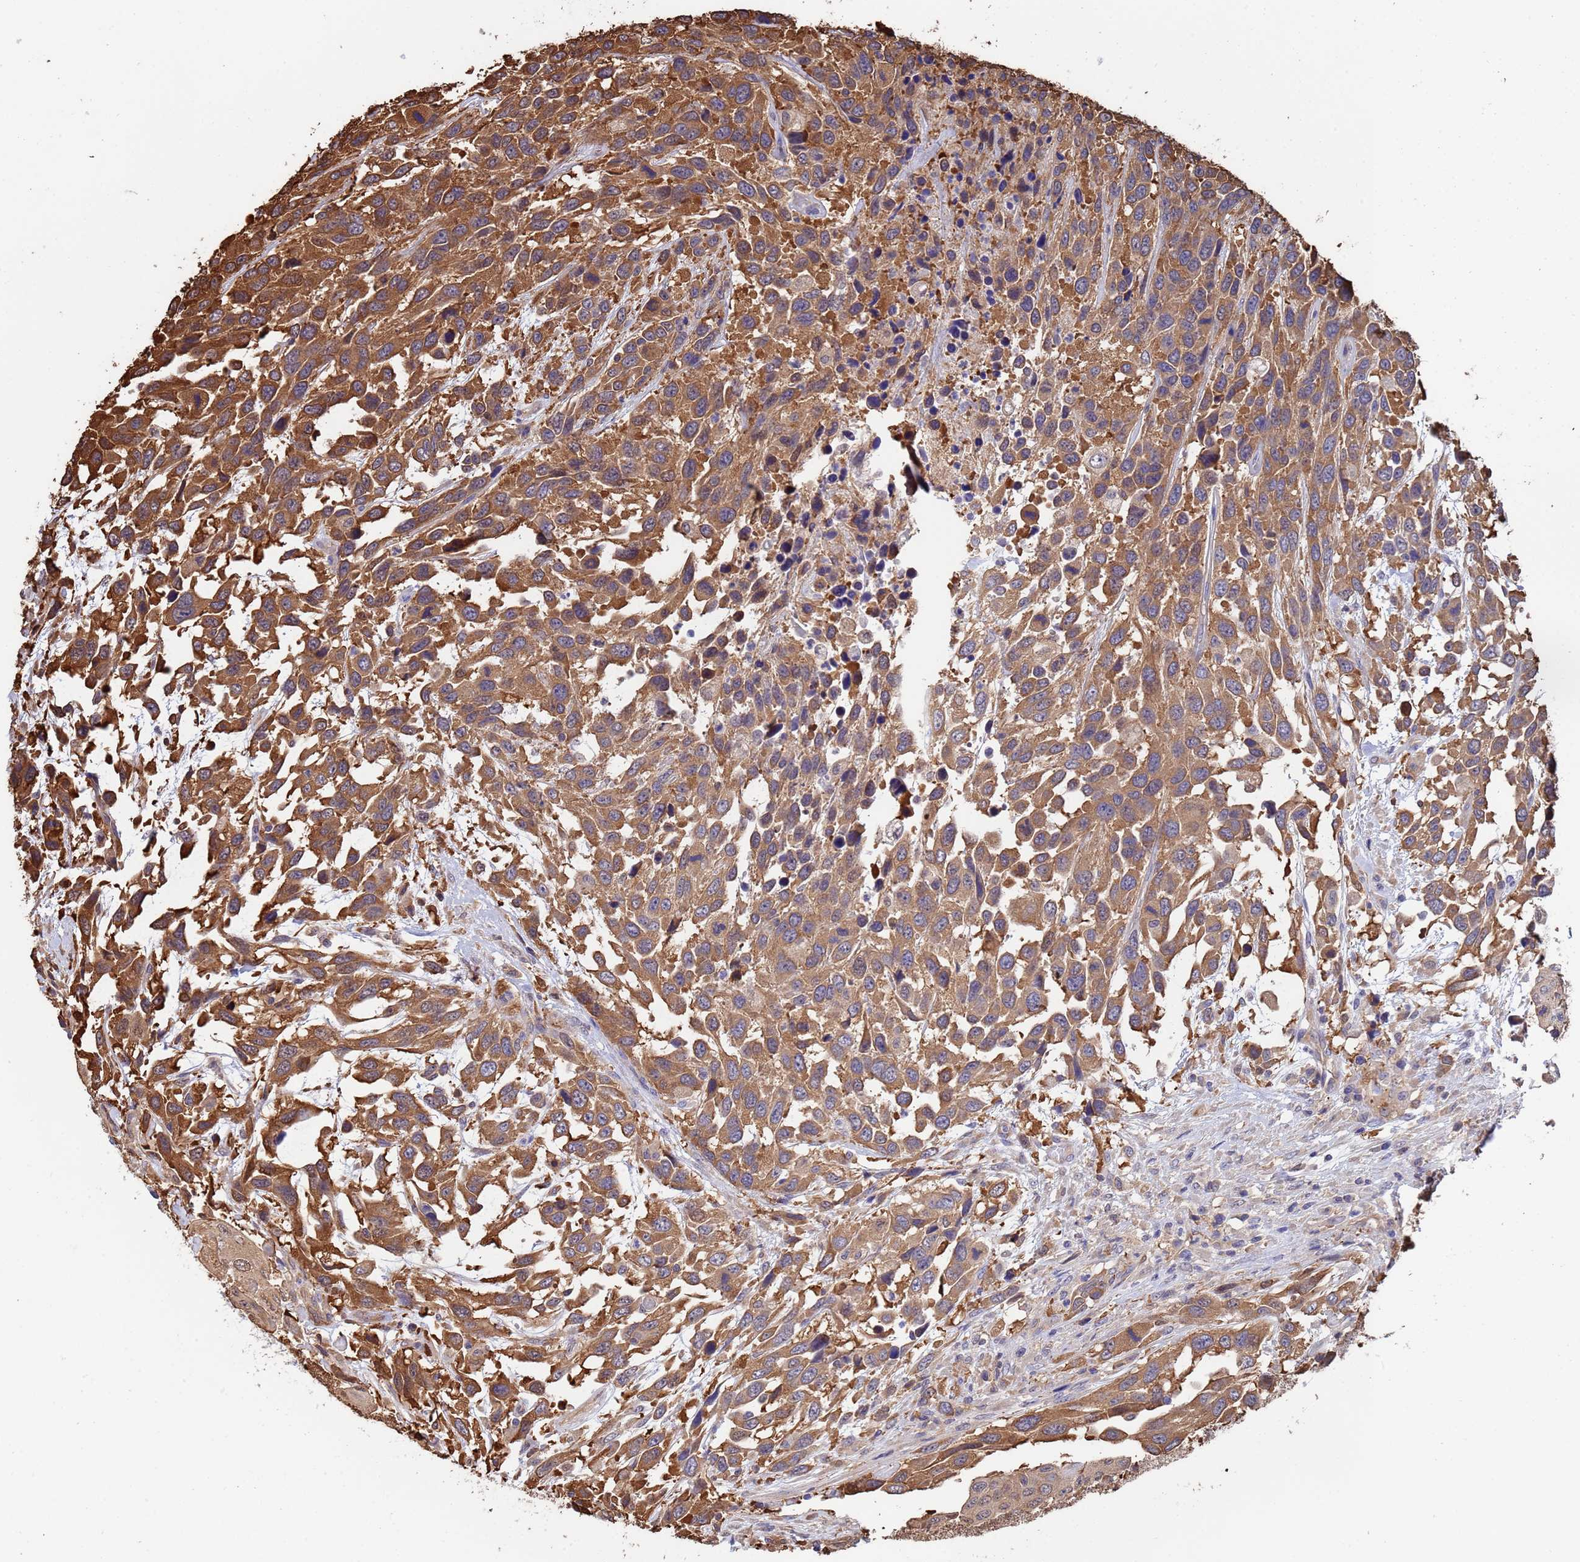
{"staining": {"intensity": "moderate", "quantity": ">75%", "location": "cytoplasmic/membranous"}, "tissue": "urothelial cancer", "cell_type": "Tumor cells", "image_type": "cancer", "snomed": [{"axis": "morphology", "description": "Urothelial carcinoma, High grade"}, {"axis": "topography", "description": "Urinary bladder"}], "caption": "This photomicrograph exhibits immunohistochemistry staining of urothelial cancer, with medium moderate cytoplasmic/membranous expression in approximately >75% of tumor cells.", "gene": "FAM25A", "patient": {"sex": "female", "age": 70}}